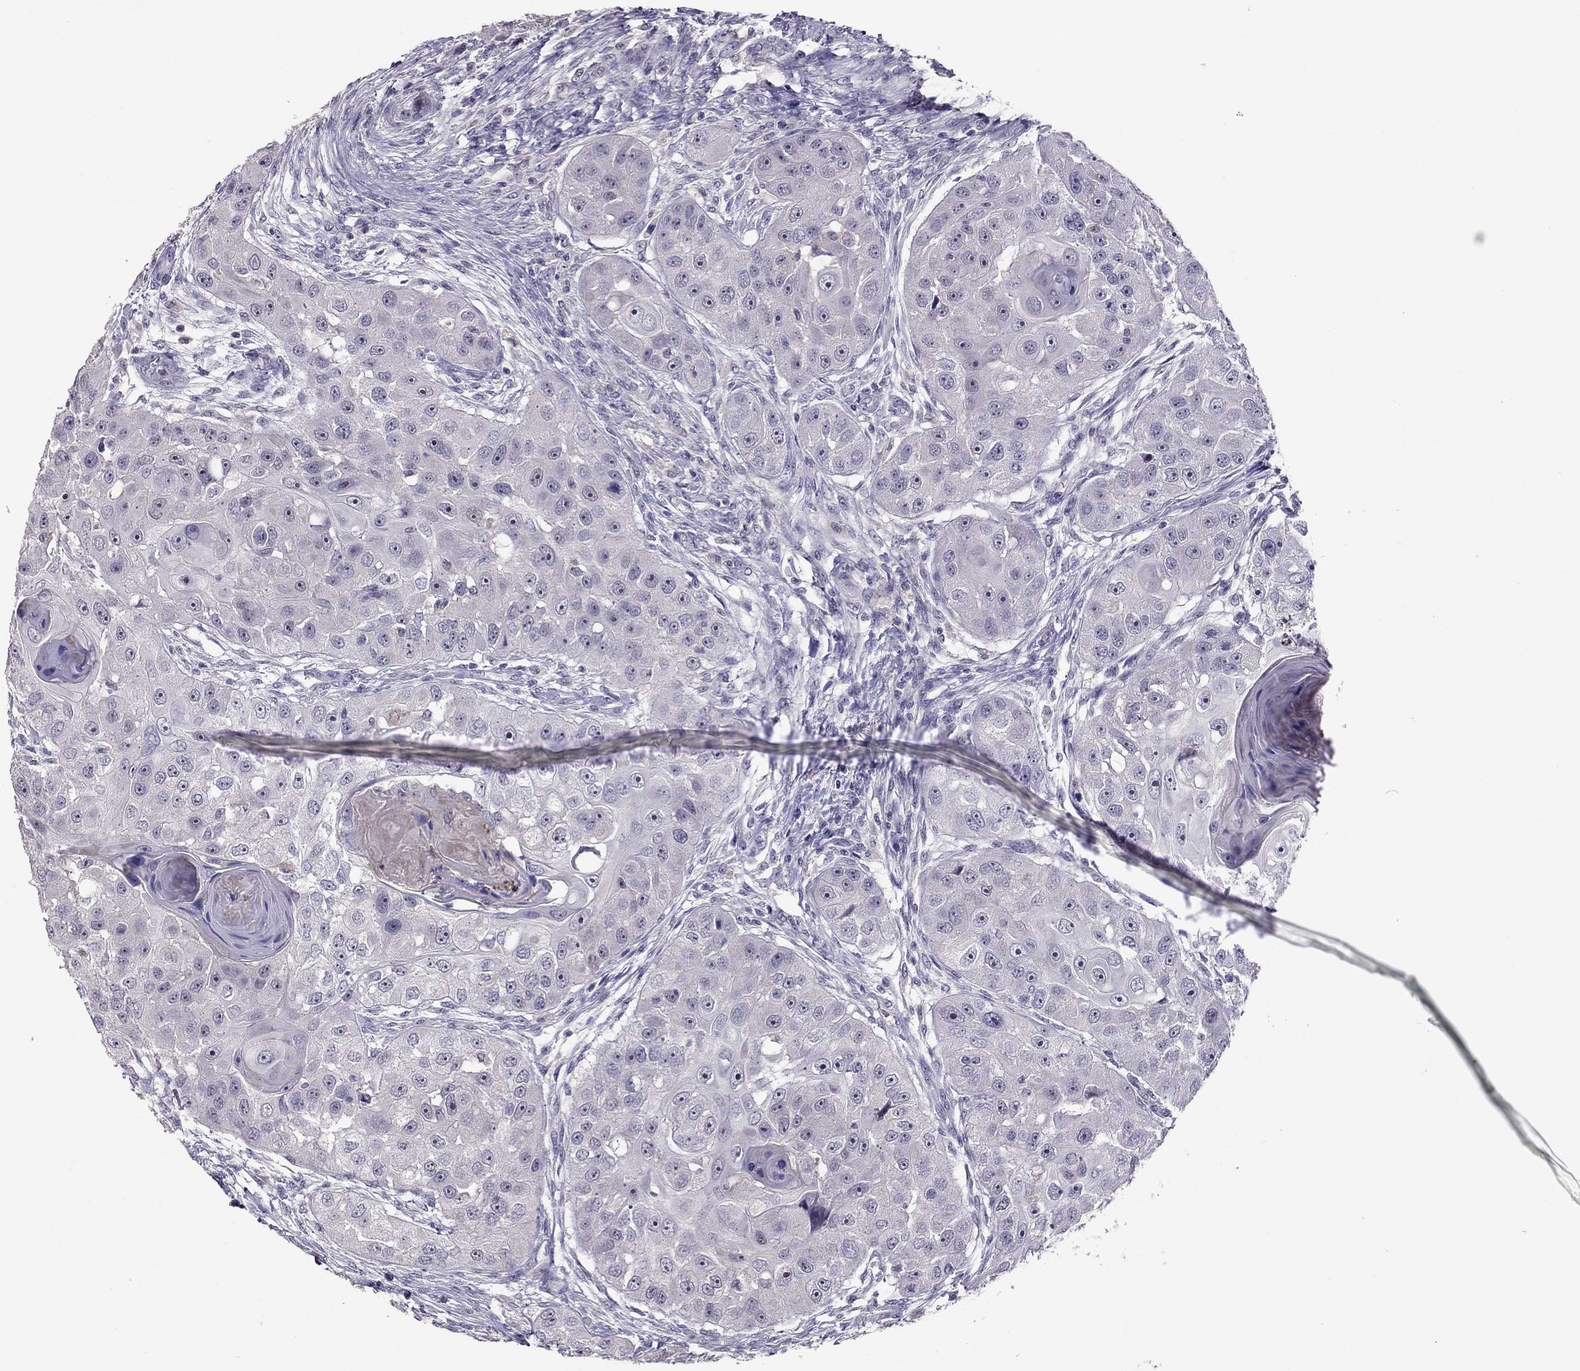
{"staining": {"intensity": "negative", "quantity": "none", "location": "none"}, "tissue": "head and neck cancer", "cell_type": "Tumor cells", "image_type": "cancer", "snomed": [{"axis": "morphology", "description": "Squamous cell carcinoma, NOS"}, {"axis": "topography", "description": "Head-Neck"}], "caption": "Head and neck squamous cell carcinoma stained for a protein using immunohistochemistry reveals no staining tumor cells.", "gene": "LRRC46", "patient": {"sex": "male", "age": 51}}